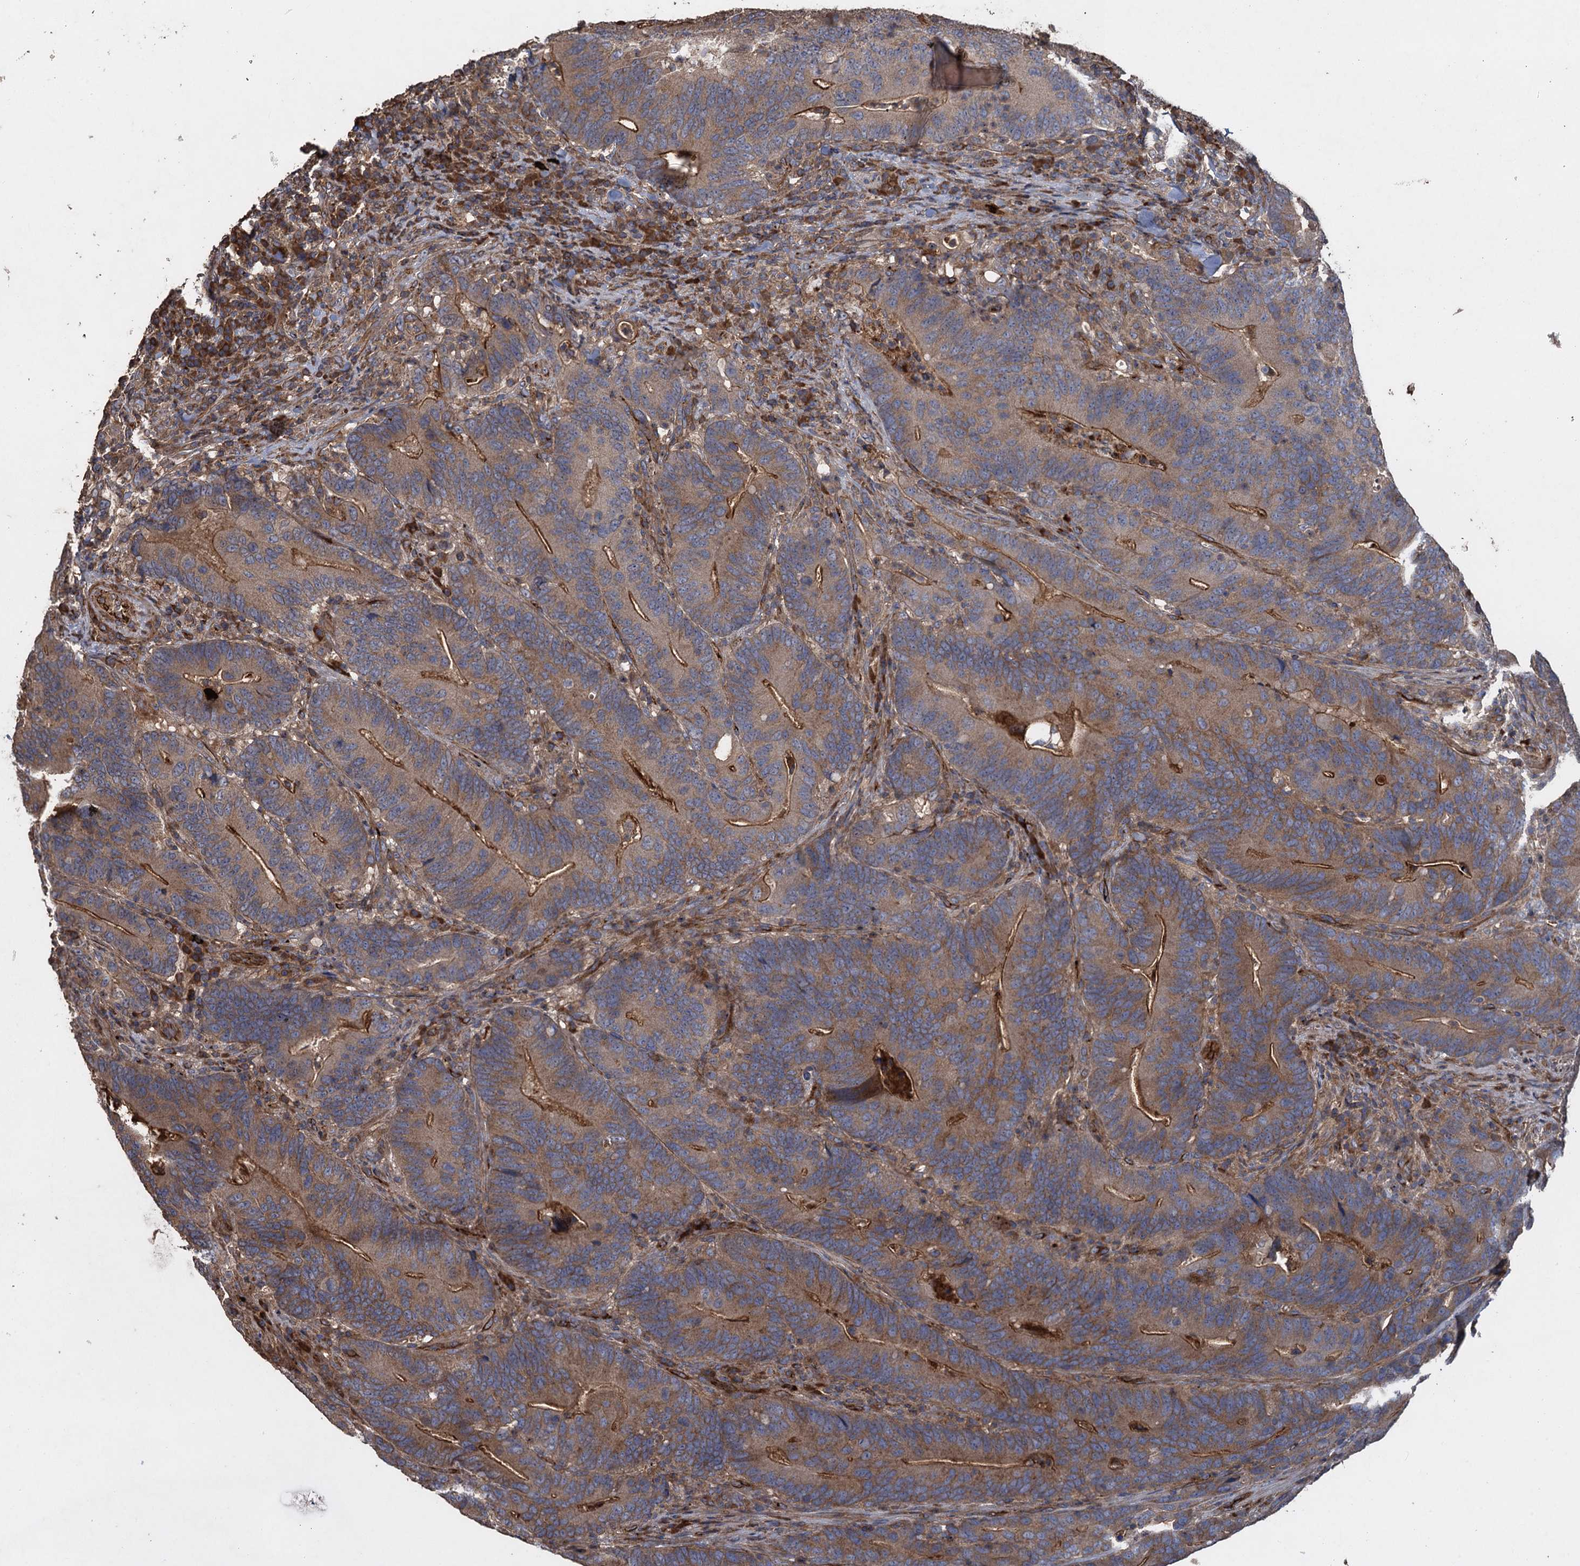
{"staining": {"intensity": "moderate", "quantity": "25%-75%", "location": "cytoplasmic/membranous"}, "tissue": "colorectal cancer", "cell_type": "Tumor cells", "image_type": "cancer", "snomed": [{"axis": "morphology", "description": "Adenocarcinoma, NOS"}, {"axis": "topography", "description": "Colon"}], "caption": "Protein analysis of colorectal cancer tissue shows moderate cytoplasmic/membranous staining in approximately 25%-75% of tumor cells.", "gene": "TXNDC11", "patient": {"sex": "female", "age": 66}}